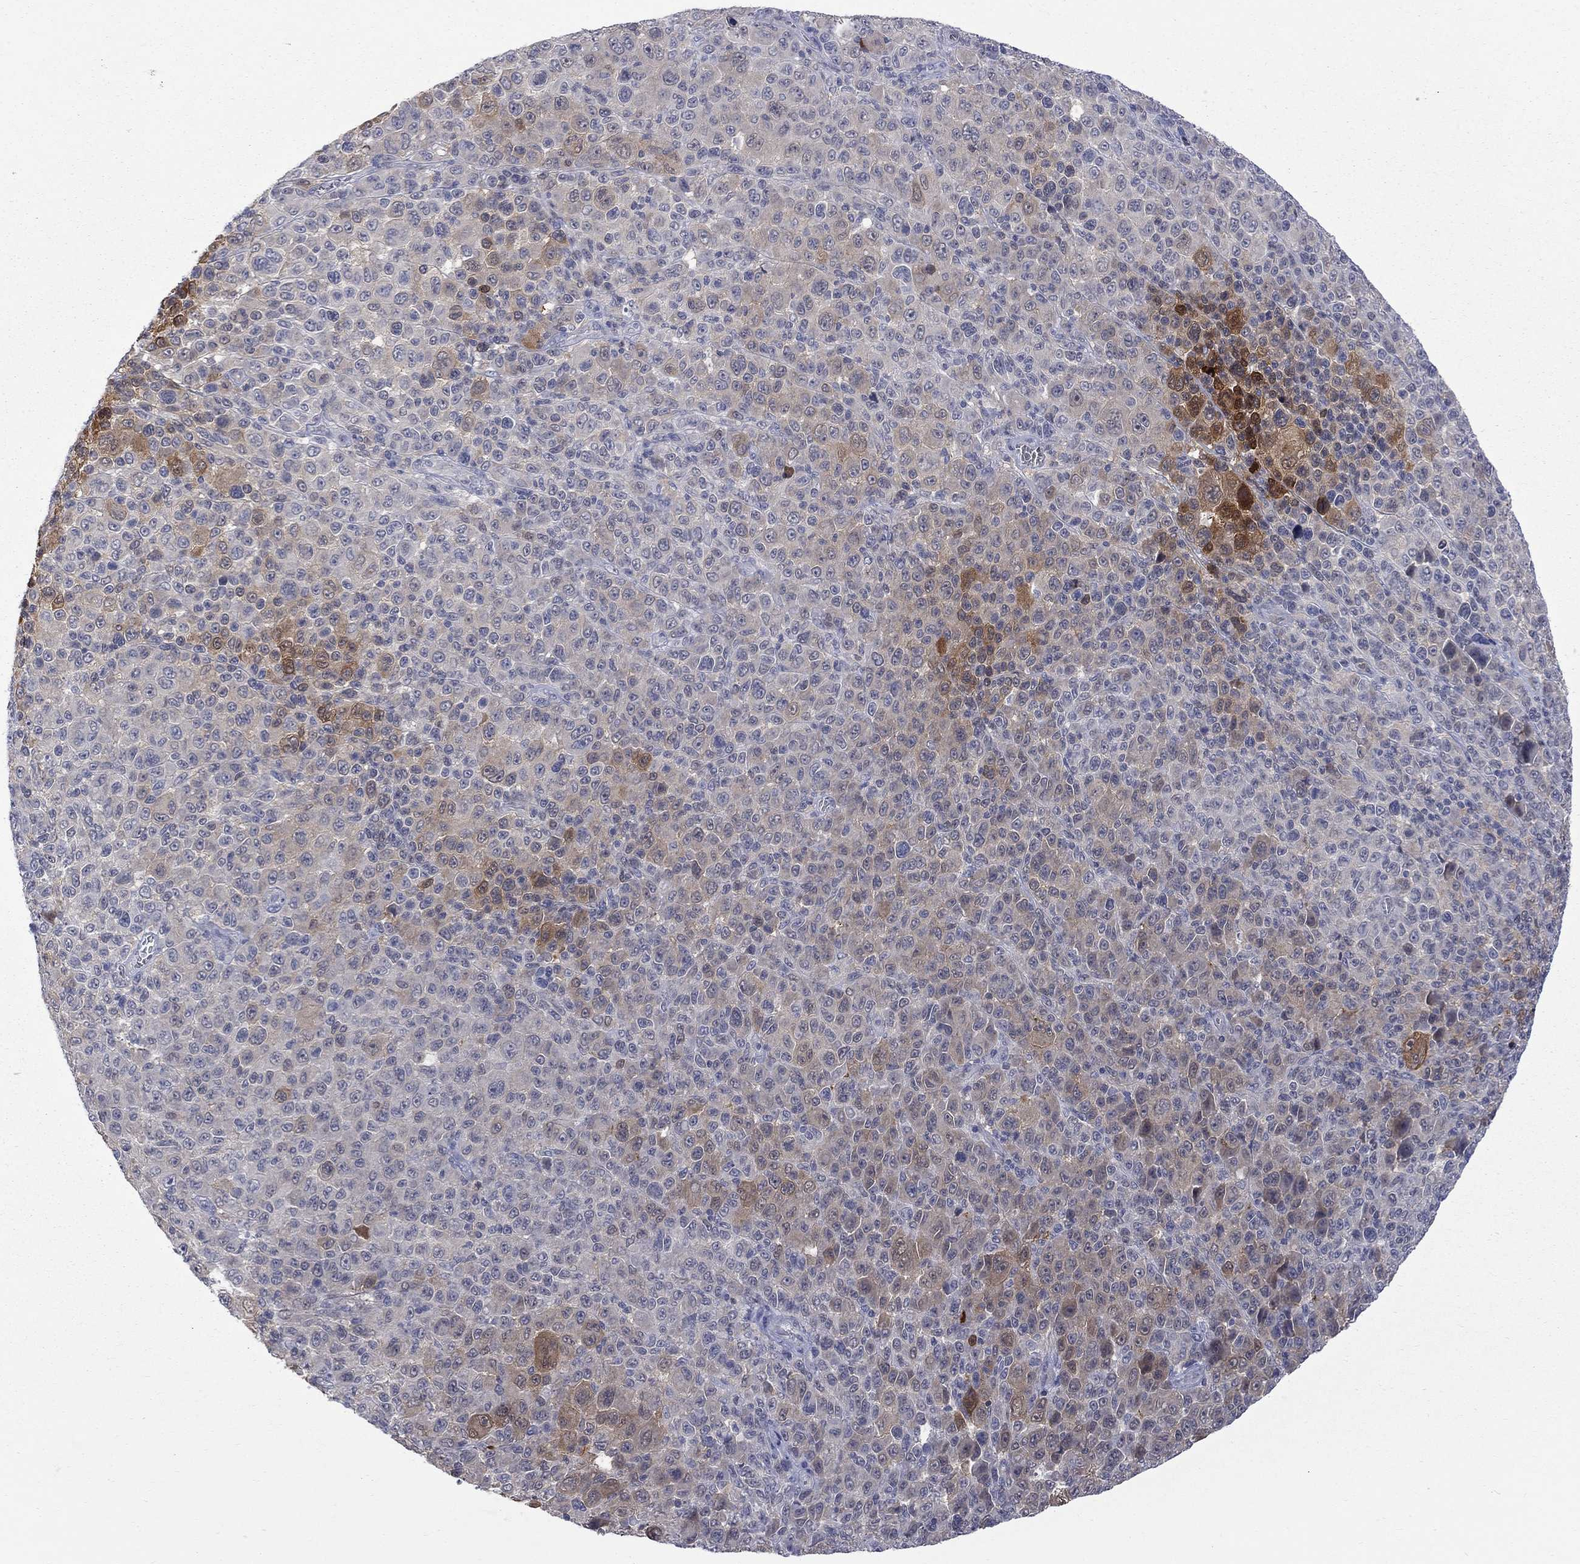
{"staining": {"intensity": "weak", "quantity": "<25%", "location": "cytoplasmic/membranous"}, "tissue": "melanoma", "cell_type": "Tumor cells", "image_type": "cancer", "snomed": [{"axis": "morphology", "description": "Malignant melanoma, NOS"}, {"axis": "topography", "description": "Skin"}], "caption": "IHC micrograph of melanoma stained for a protein (brown), which exhibits no expression in tumor cells.", "gene": "HKDC1", "patient": {"sex": "female", "age": 57}}